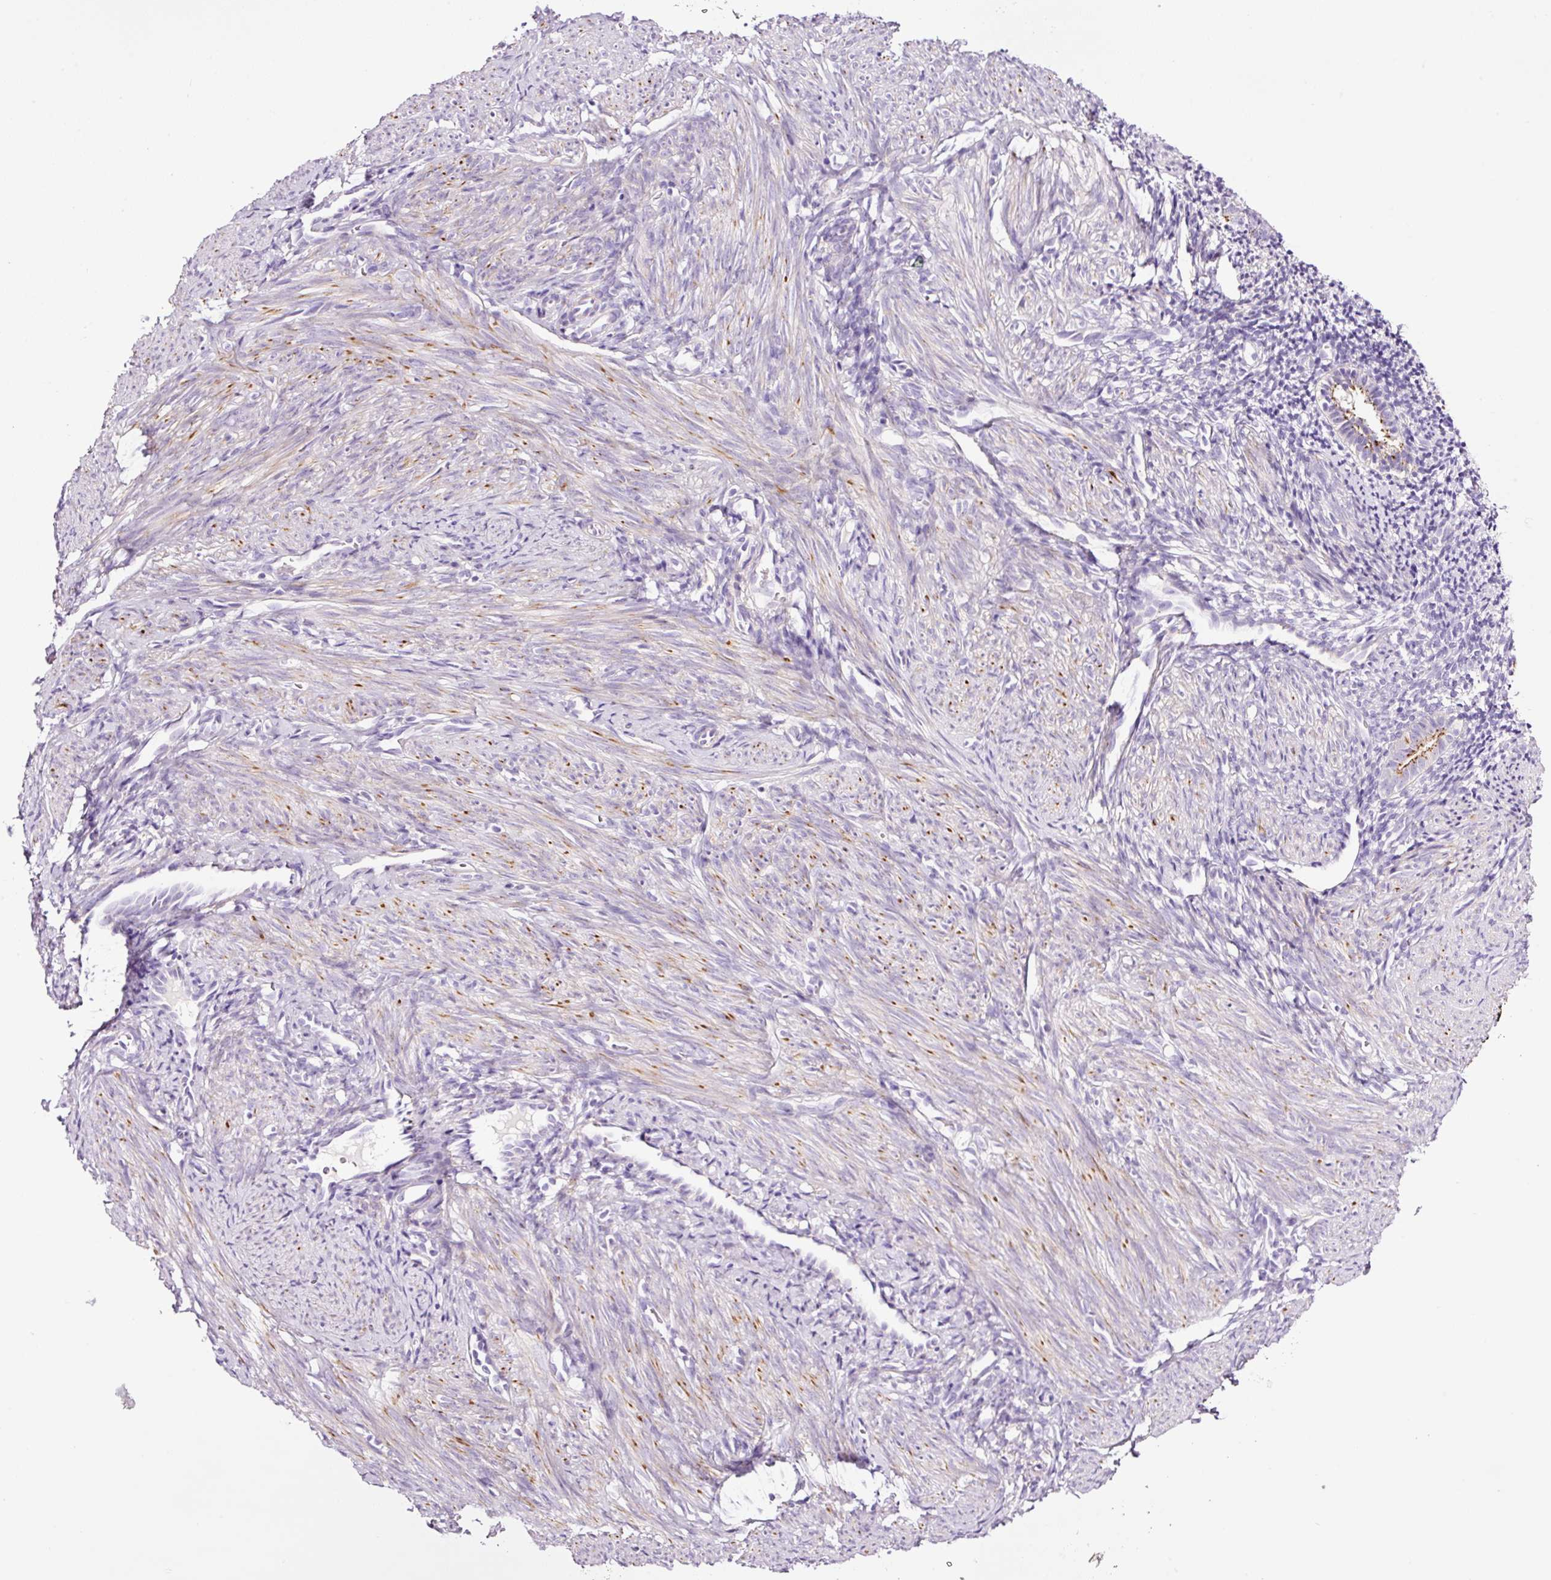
{"staining": {"intensity": "negative", "quantity": "none", "location": "none"}, "tissue": "endometrium", "cell_type": "Cells in endometrial stroma", "image_type": "normal", "snomed": [{"axis": "morphology", "description": "Normal tissue, NOS"}, {"axis": "topography", "description": "Endometrium"}], "caption": "This histopathology image is of normal endometrium stained with immunohistochemistry (IHC) to label a protein in brown with the nuclei are counter-stained blue. There is no expression in cells in endometrial stroma. The staining is performed using DAB (3,3'-diaminobenzidine) brown chromogen with nuclei counter-stained in using hematoxylin.", "gene": "PAM", "patient": {"sex": "female", "age": 39}}